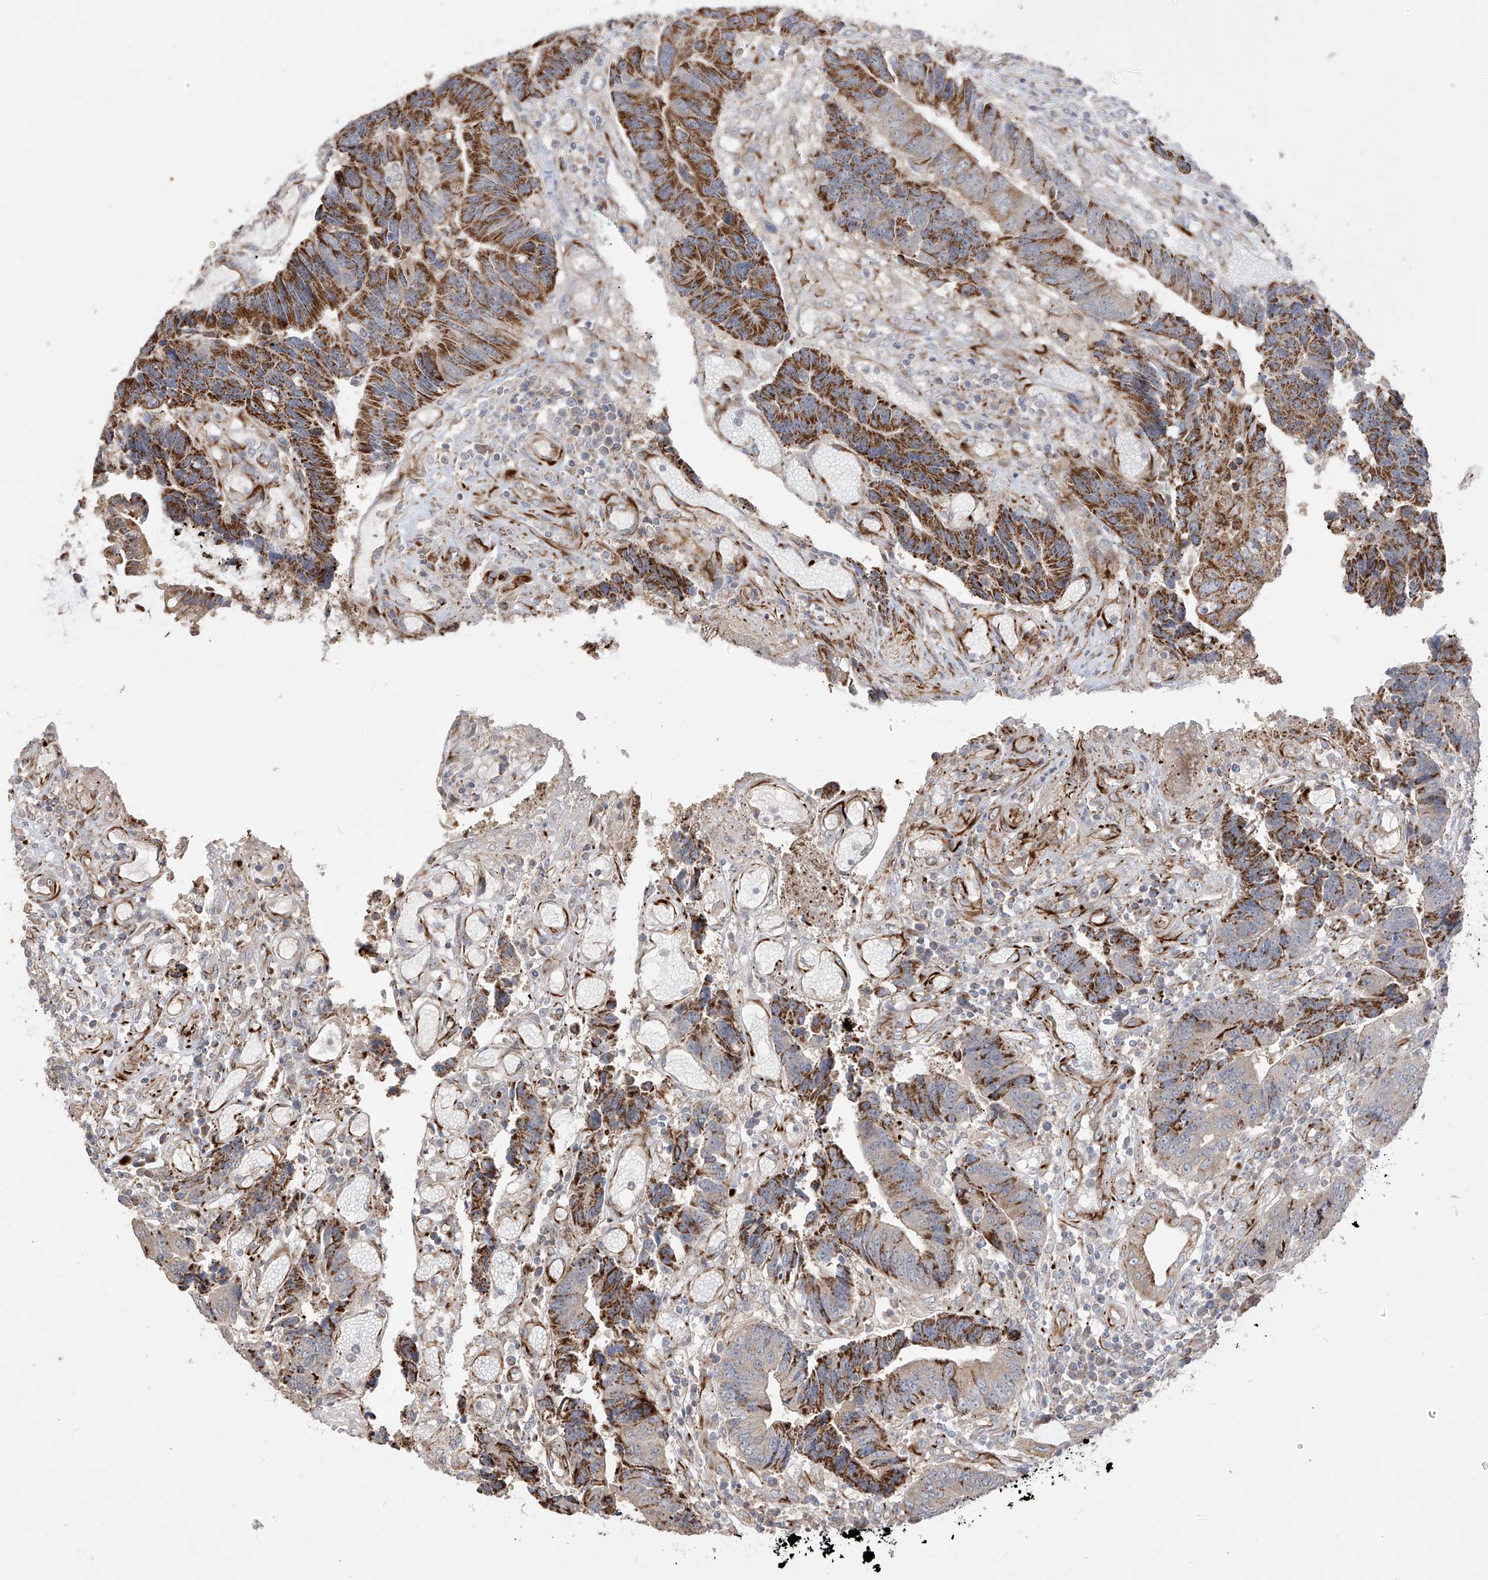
{"staining": {"intensity": "moderate", "quantity": ">75%", "location": "cytoplasmic/membranous"}, "tissue": "colorectal cancer", "cell_type": "Tumor cells", "image_type": "cancer", "snomed": [{"axis": "morphology", "description": "Adenocarcinoma, NOS"}, {"axis": "topography", "description": "Rectum"}], "caption": "This is a micrograph of immunohistochemistry (IHC) staining of colorectal cancer, which shows moderate expression in the cytoplasmic/membranous of tumor cells.", "gene": "DCDC2", "patient": {"sex": "male", "age": 84}}